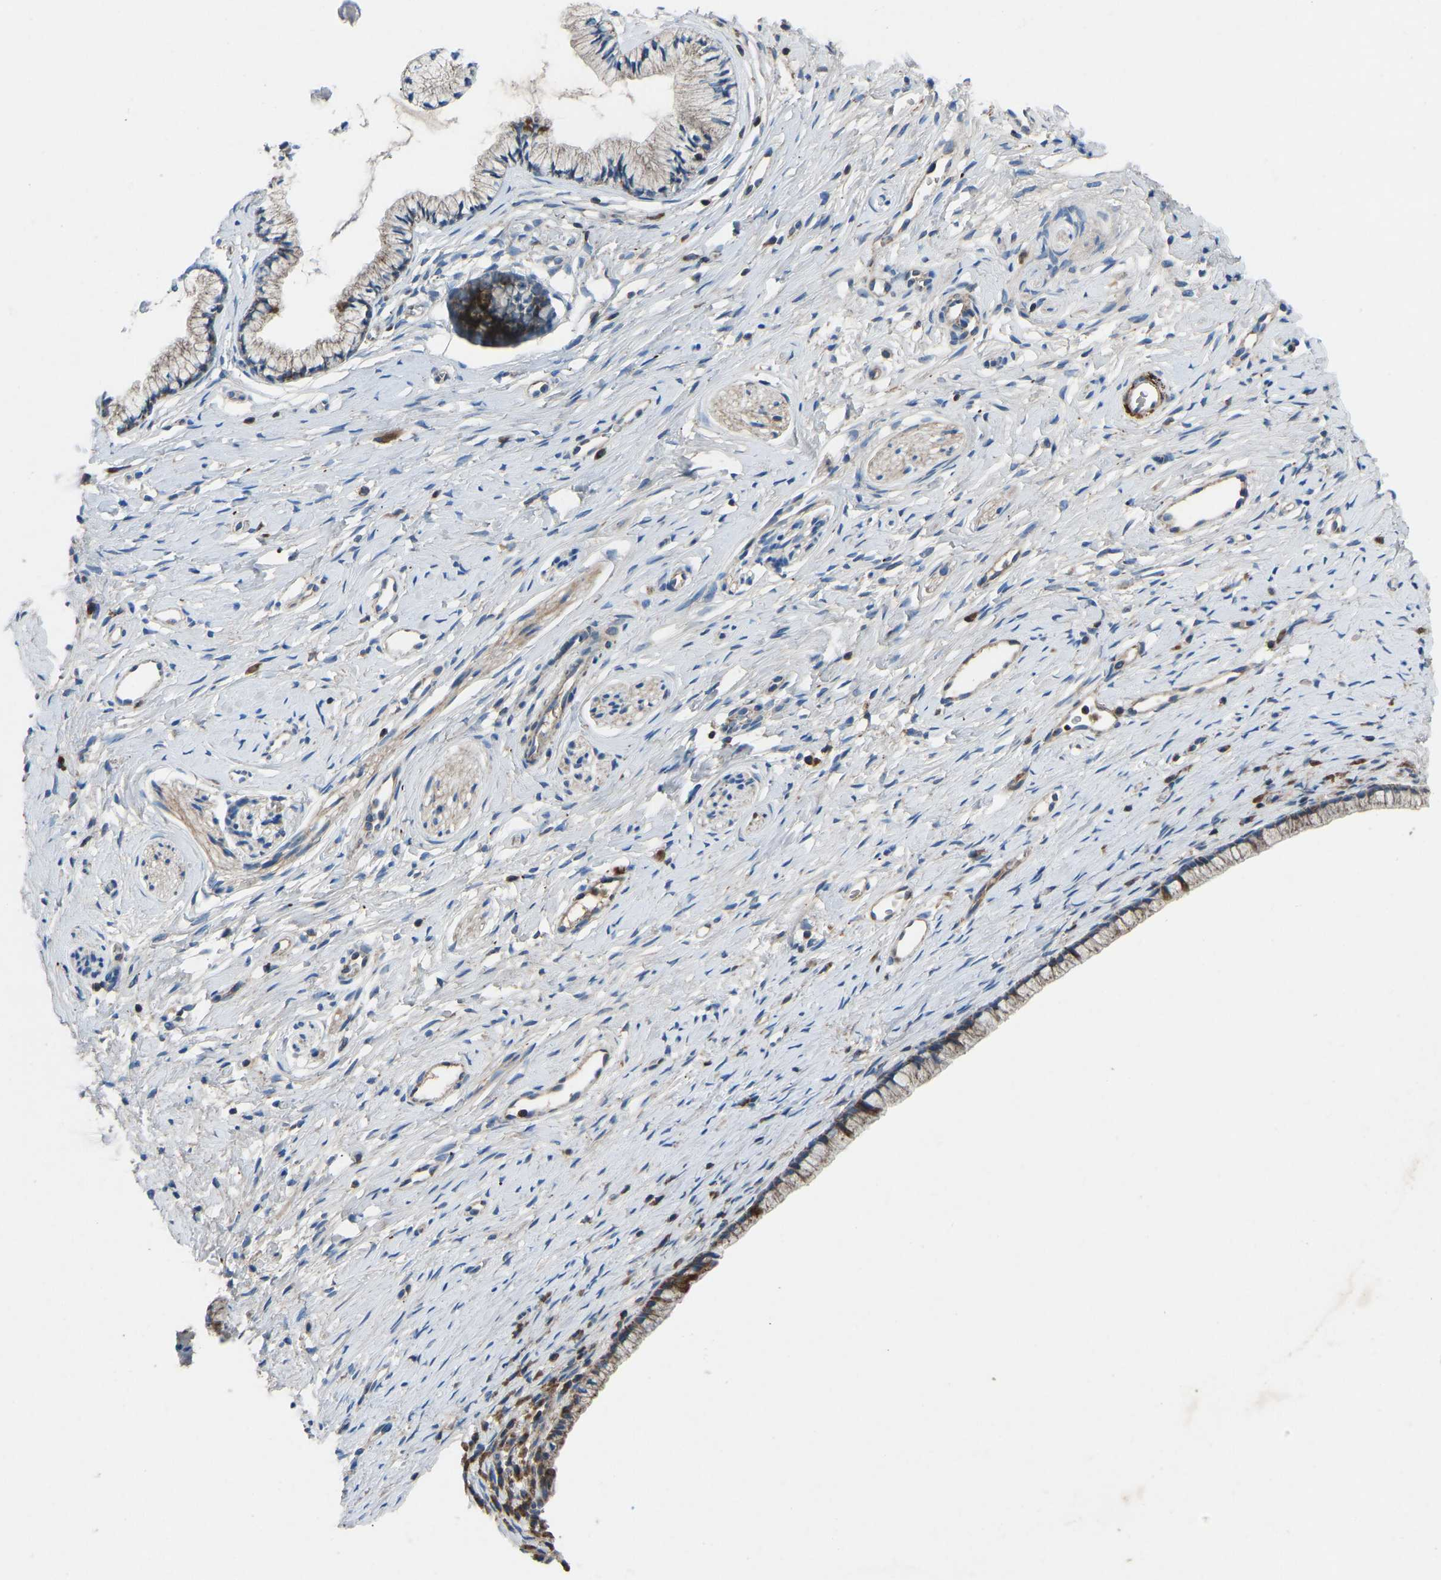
{"staining": {"intensity": "moderate", "quantity": "25%-75%", "location": "cytoplasmic/membranous"}, "tissue": "cervix", "cell_type": "Glandular cells", "image_type": "normal", "snomed": [{"axis": "morphology", "description": "Normal tissue, NOS"}, {"axis": "topography", "description": "Cervix"}], "caption": "Immunohistochemistry (IHC) histopathology image of unremarkable cervix: cervix stained using IHC displays medium levels of moderate protein expression localized specifically in the cytoplasmic/membranous of glandular cells, appearing as a cytoplasmic/membranous brown color.", "gene": "GRK6", "patient": {"sex": "female", "age": 77}}